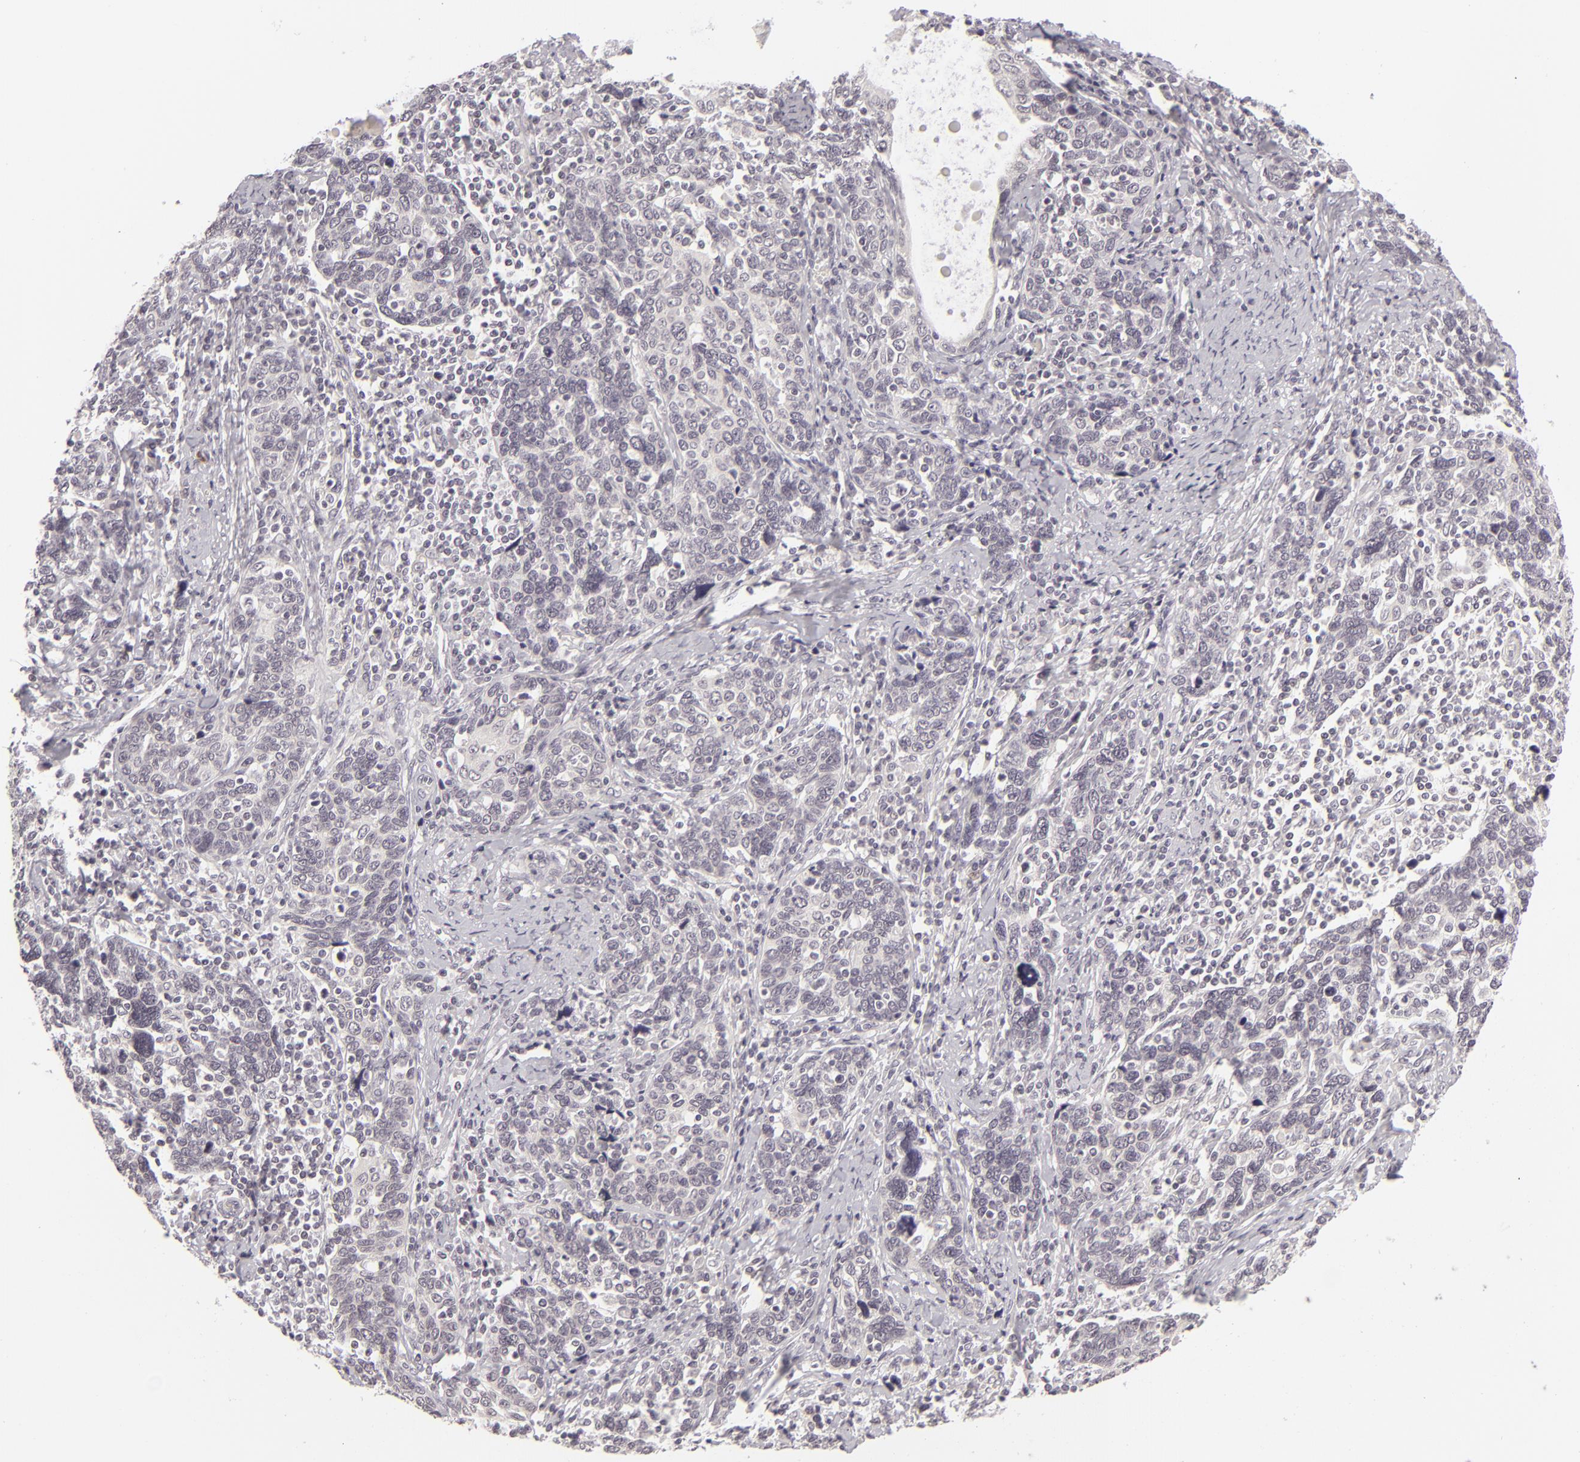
{"staining": {"intensity": "negative", "quantity": "none", "location": "none"}, "tissue": "cervical cancer", "cell_type": "Tumor cells", "image_type": "cancer", "snomed": [{"axis": "morphology", "description": "Squamous cell carcinoma, NOS"}, {"axis": "topography", "description": "Cervix"}], "caption": "IHC photomicrograph of neoplastic tissue: human cervical cancer stained with DAB reveals no significant protein positivity in tumor cells.", "gene": "DLG3", "patient": {"sex": "female", "age": 41}}